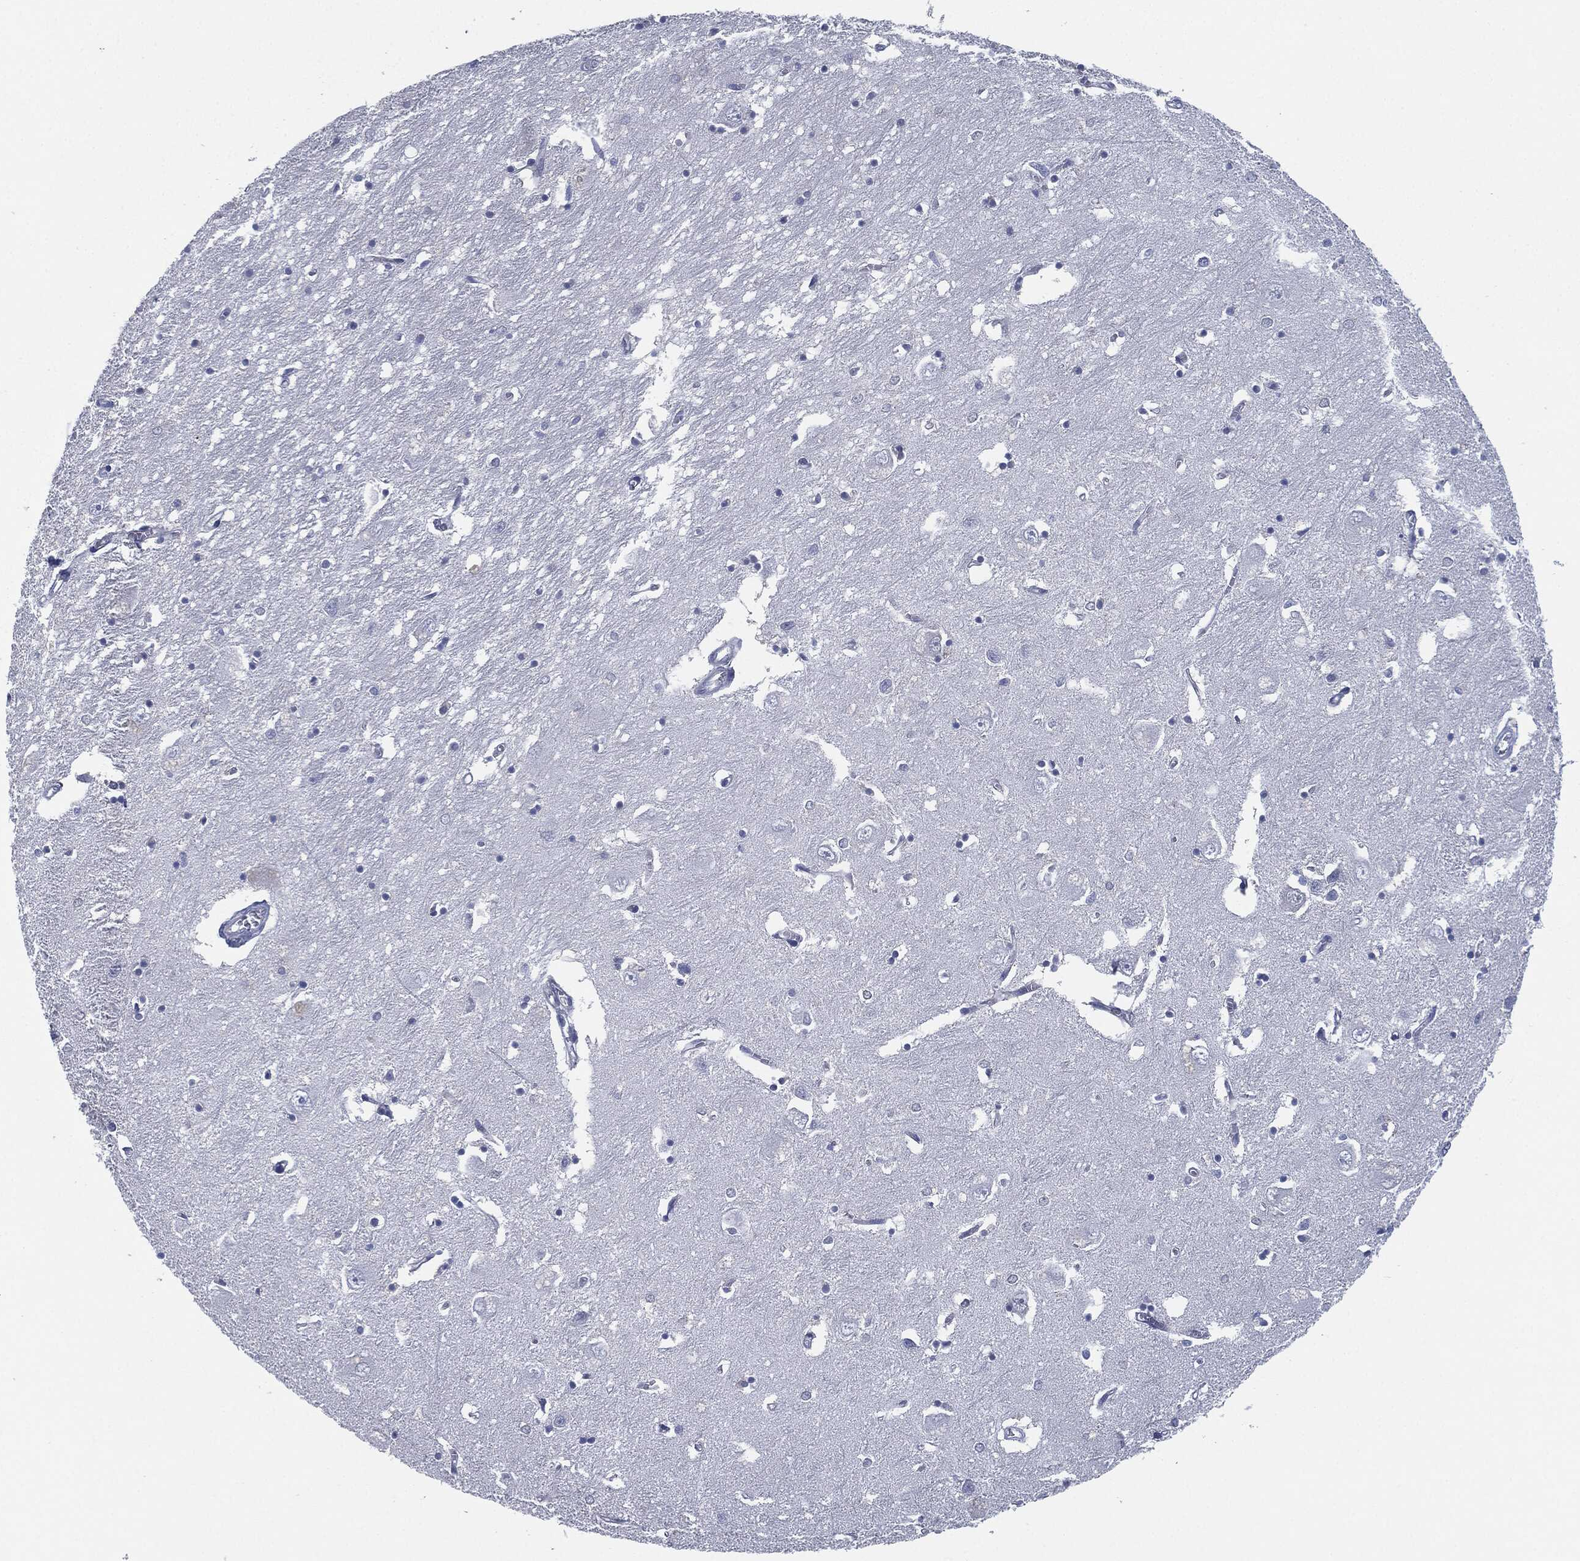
{"staining": {"intensity": "moderate", "quantity": "<25%", "location": "cytoplasmic/membranous"}, "tissue": "caudate", "cell_type": "Glial cells", "image_type": "normal", "snomed": [{"axis": "morphology", "description": "Normal tissue, NOS"}, {"axis": "topography", "description": "Lateral ventricle wall"}], "caption": "This image demonstrates normal caudate stained with immunohistochemistry to label a protein in brown. The cytoplasmic/membranous of glial cells show moderate positivity for the protein. Nuclei are counter-stained blue.", "gene": "SHROOM2", "patient": {"sex": "male", "age": 54}}